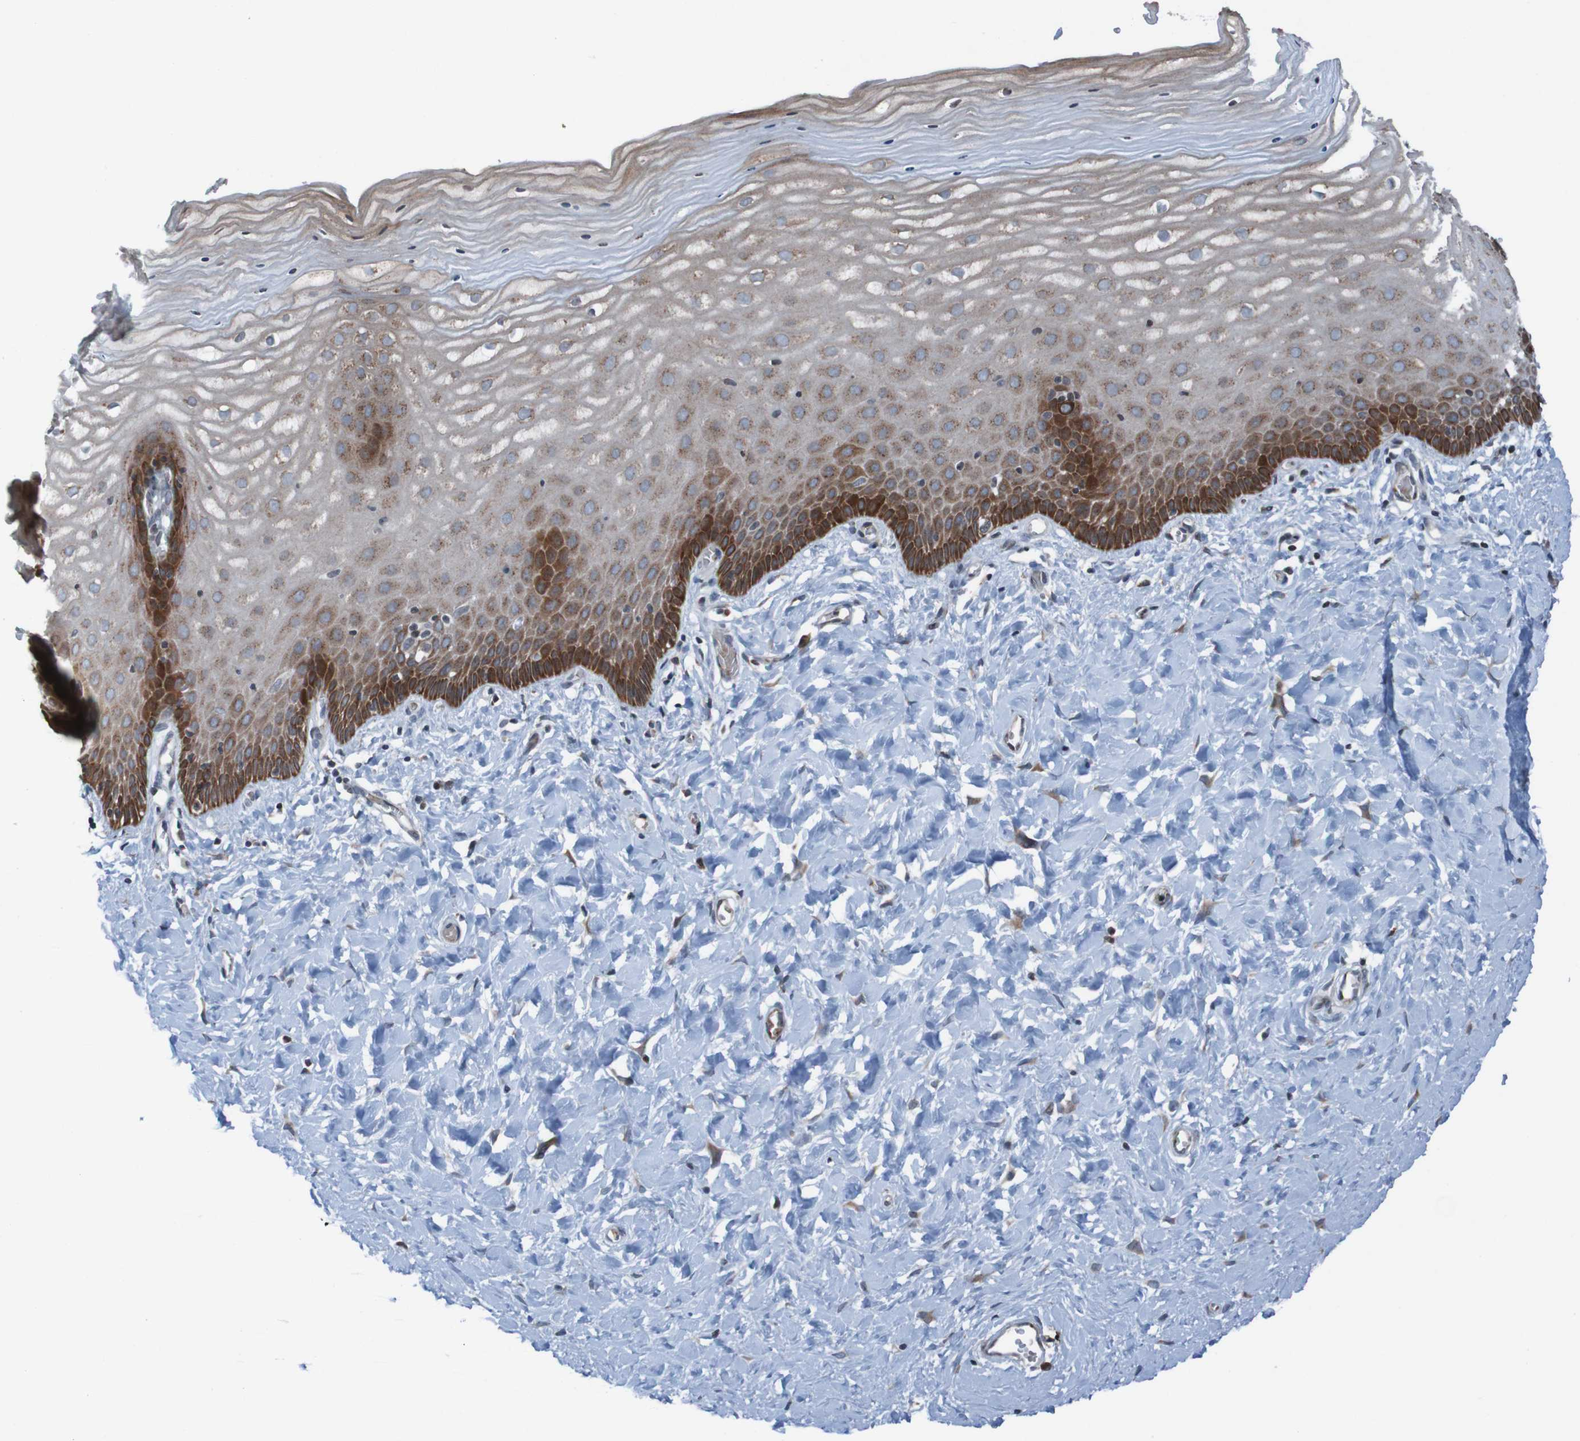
{"staining": {"intensity": "moderate", "quantity": ">75%", "location": "cytoplasmic/membranous"}, "tissue": "cervix", "cell_type": "Glandular cells", "image_type": "normal", "snomed": [{"axis": "morphology", "description": "Normal tissue, NOS"}, {"axis": "topography", "description": "Cervix"}], "caption": "Immunohistochemical staining of benign cervix reveals moderate cytoplasmic/membranous protein staining in approximately >75% of glandular cells.", "gene": "UNG", "patient": {"sex": "female", "age": 55}}